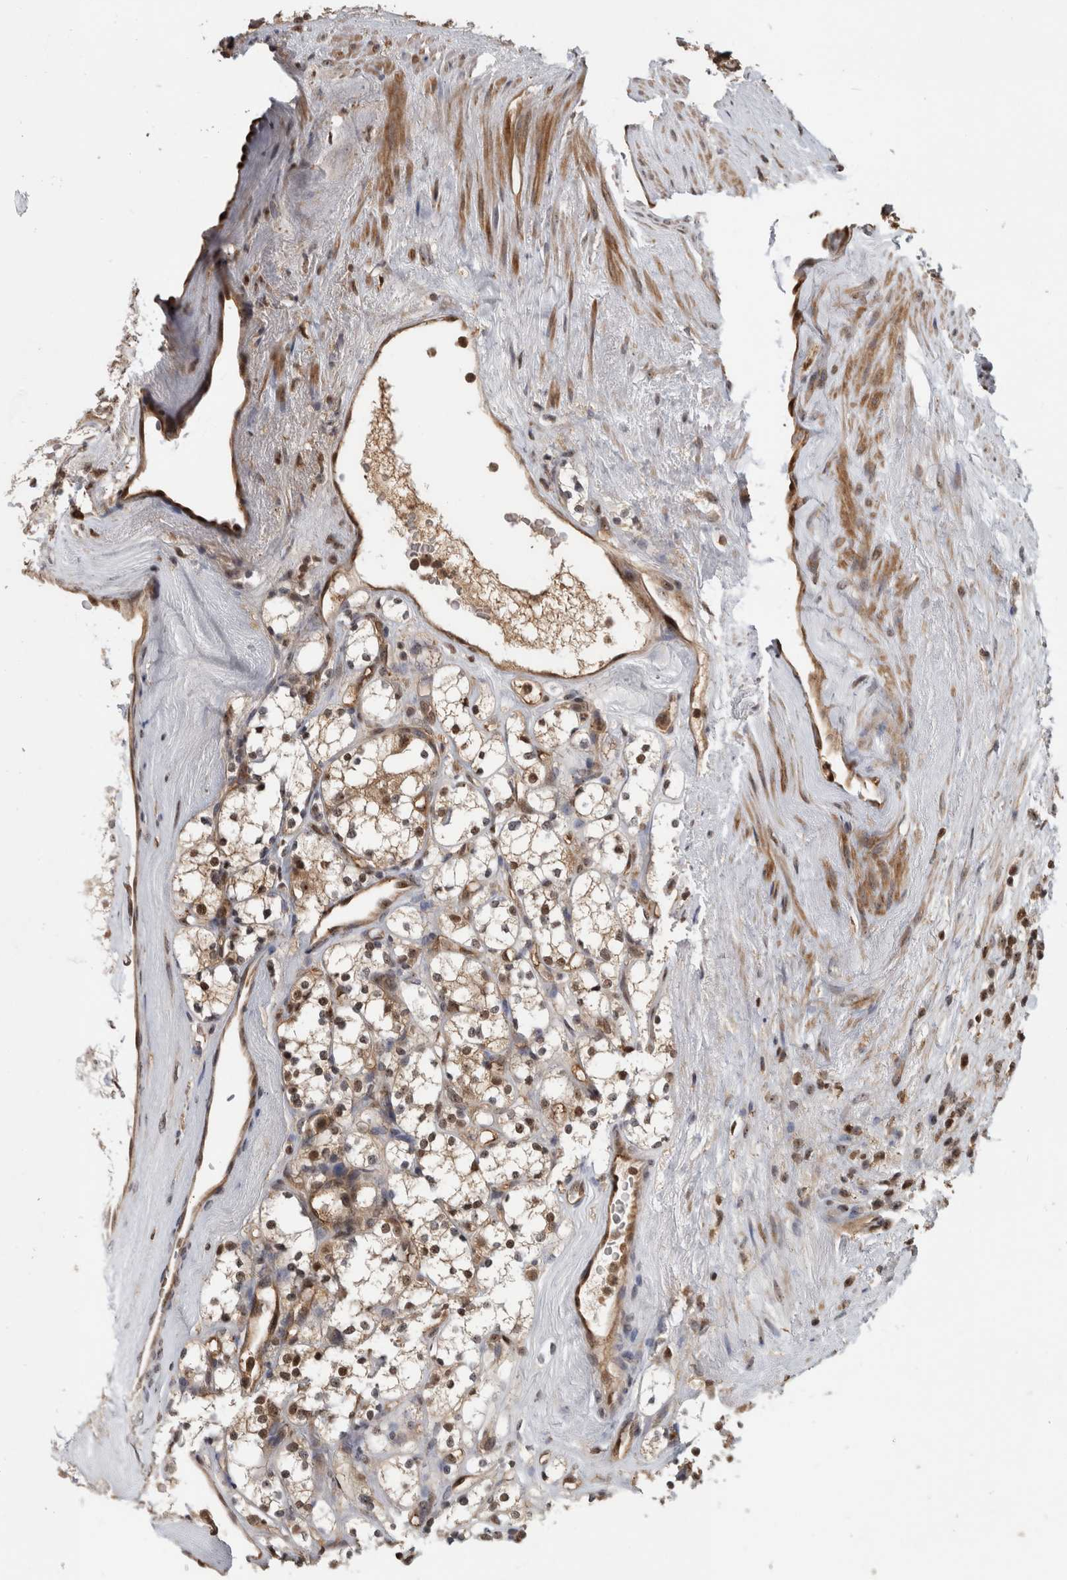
{"staining": {"intensity": "moderate", "quantity": ">75%", "location": "cytoplasmic/membranous,nuclear"}, "tissue": "renal cancer", "cell_type": "Tumor cells", "image_type": "cancer", "snomed": [{"axis": "morphology", "description": "Adenocarcinoma, NOS"}, {"axis": "topography", "description": "Kidney"}], "caption": "Immunohistochemical staining of human renal cancer (adenocarcinoma) shows medium levels of moderate cytoplasmic/membranous and nuclear protein positivity in about >75% of tumor cells. (brown staining indicates protein expression, while blue staining denotes nuclei).", "gene": "TDRD7", "patient": {"sex": "male", "age": 77}}